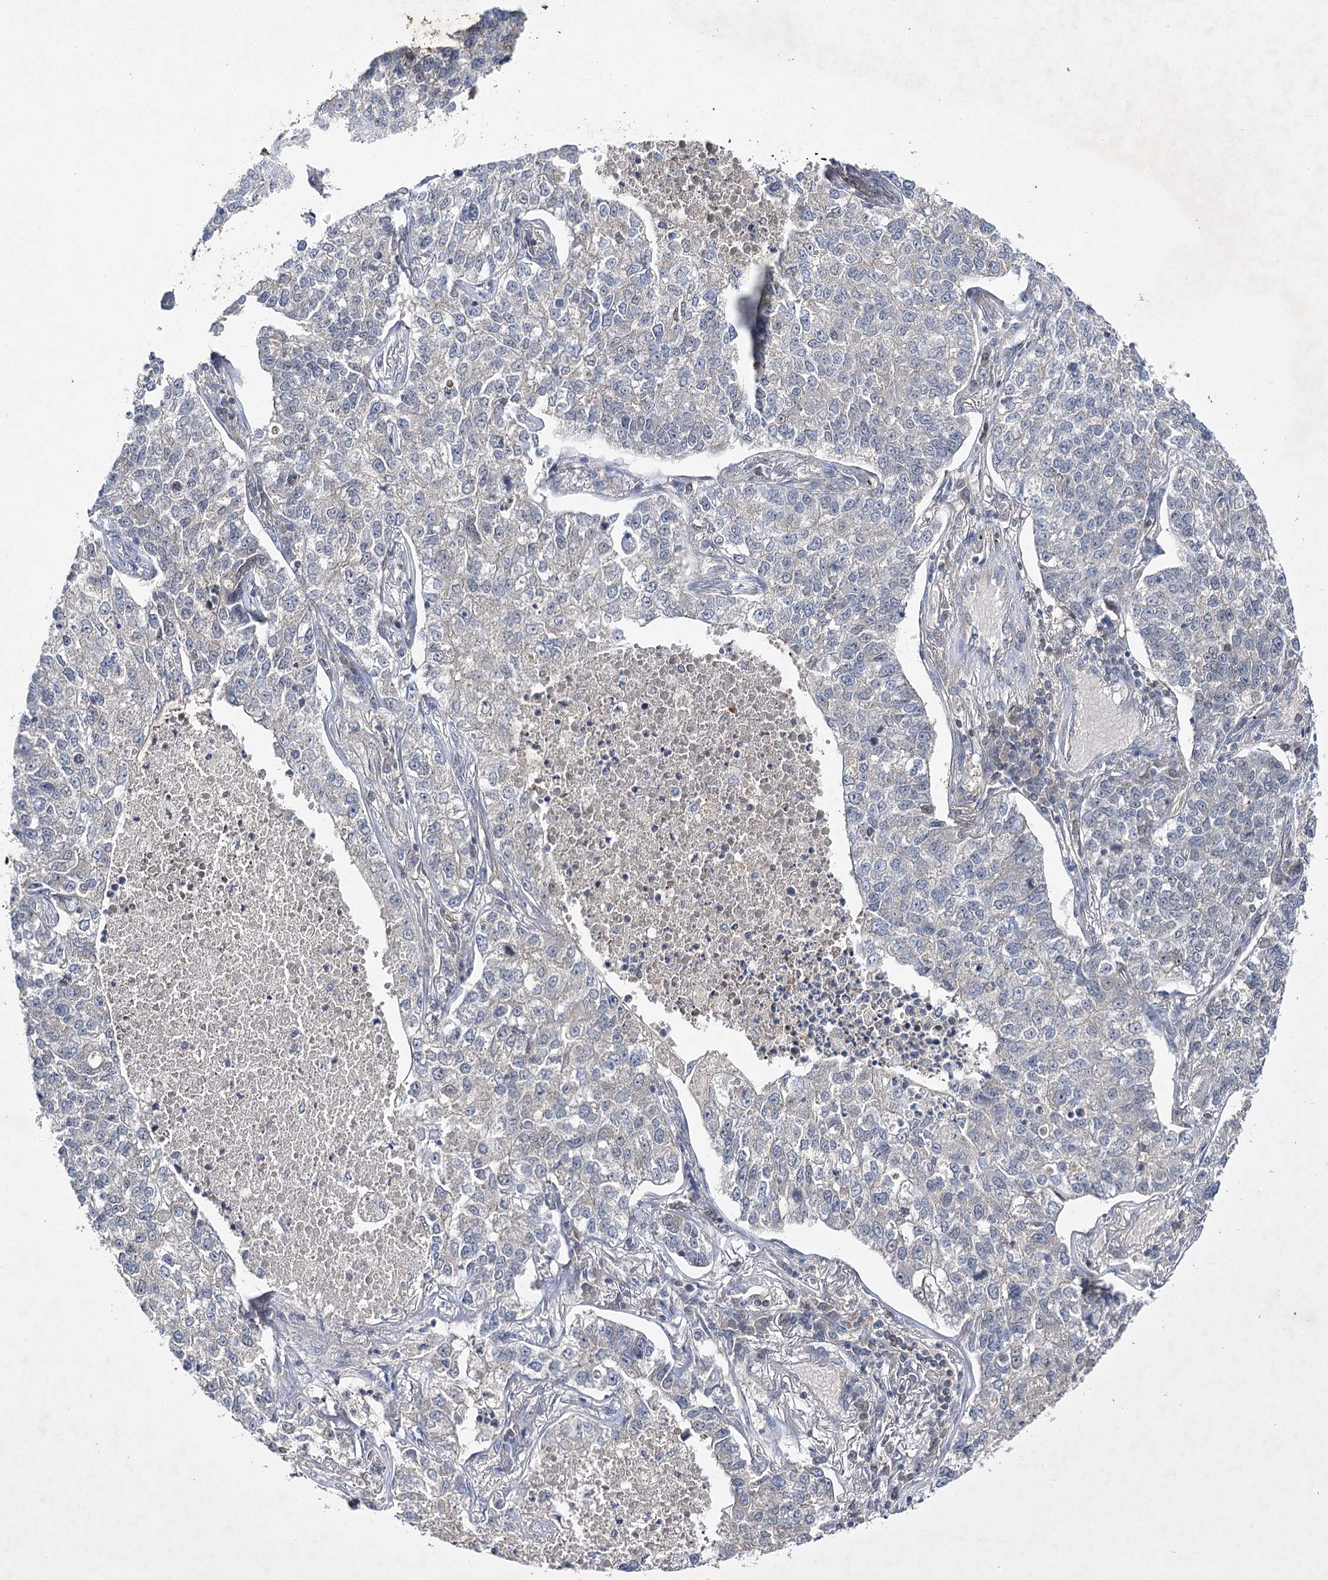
{"staining": {"intensity": "negative", "quantity": "none", "location": "none"}, "tissue": "lung cancer", "cell_type": "Tumor cells", "image_type": "cancer", "snomed": [{"axis": "morphology", "description": "Adenocarcinoma, NOS"}, {"axis": "topography", "description": "Lung"}], "caption": "This photomicrograph is of lung cancer stained with IHC to label a protein in brown with the nuclei are counter-stained blue. There is no positivity in tumor cells.", "gene": "BCR", "patient": {"sex": "male", "age": 49}}